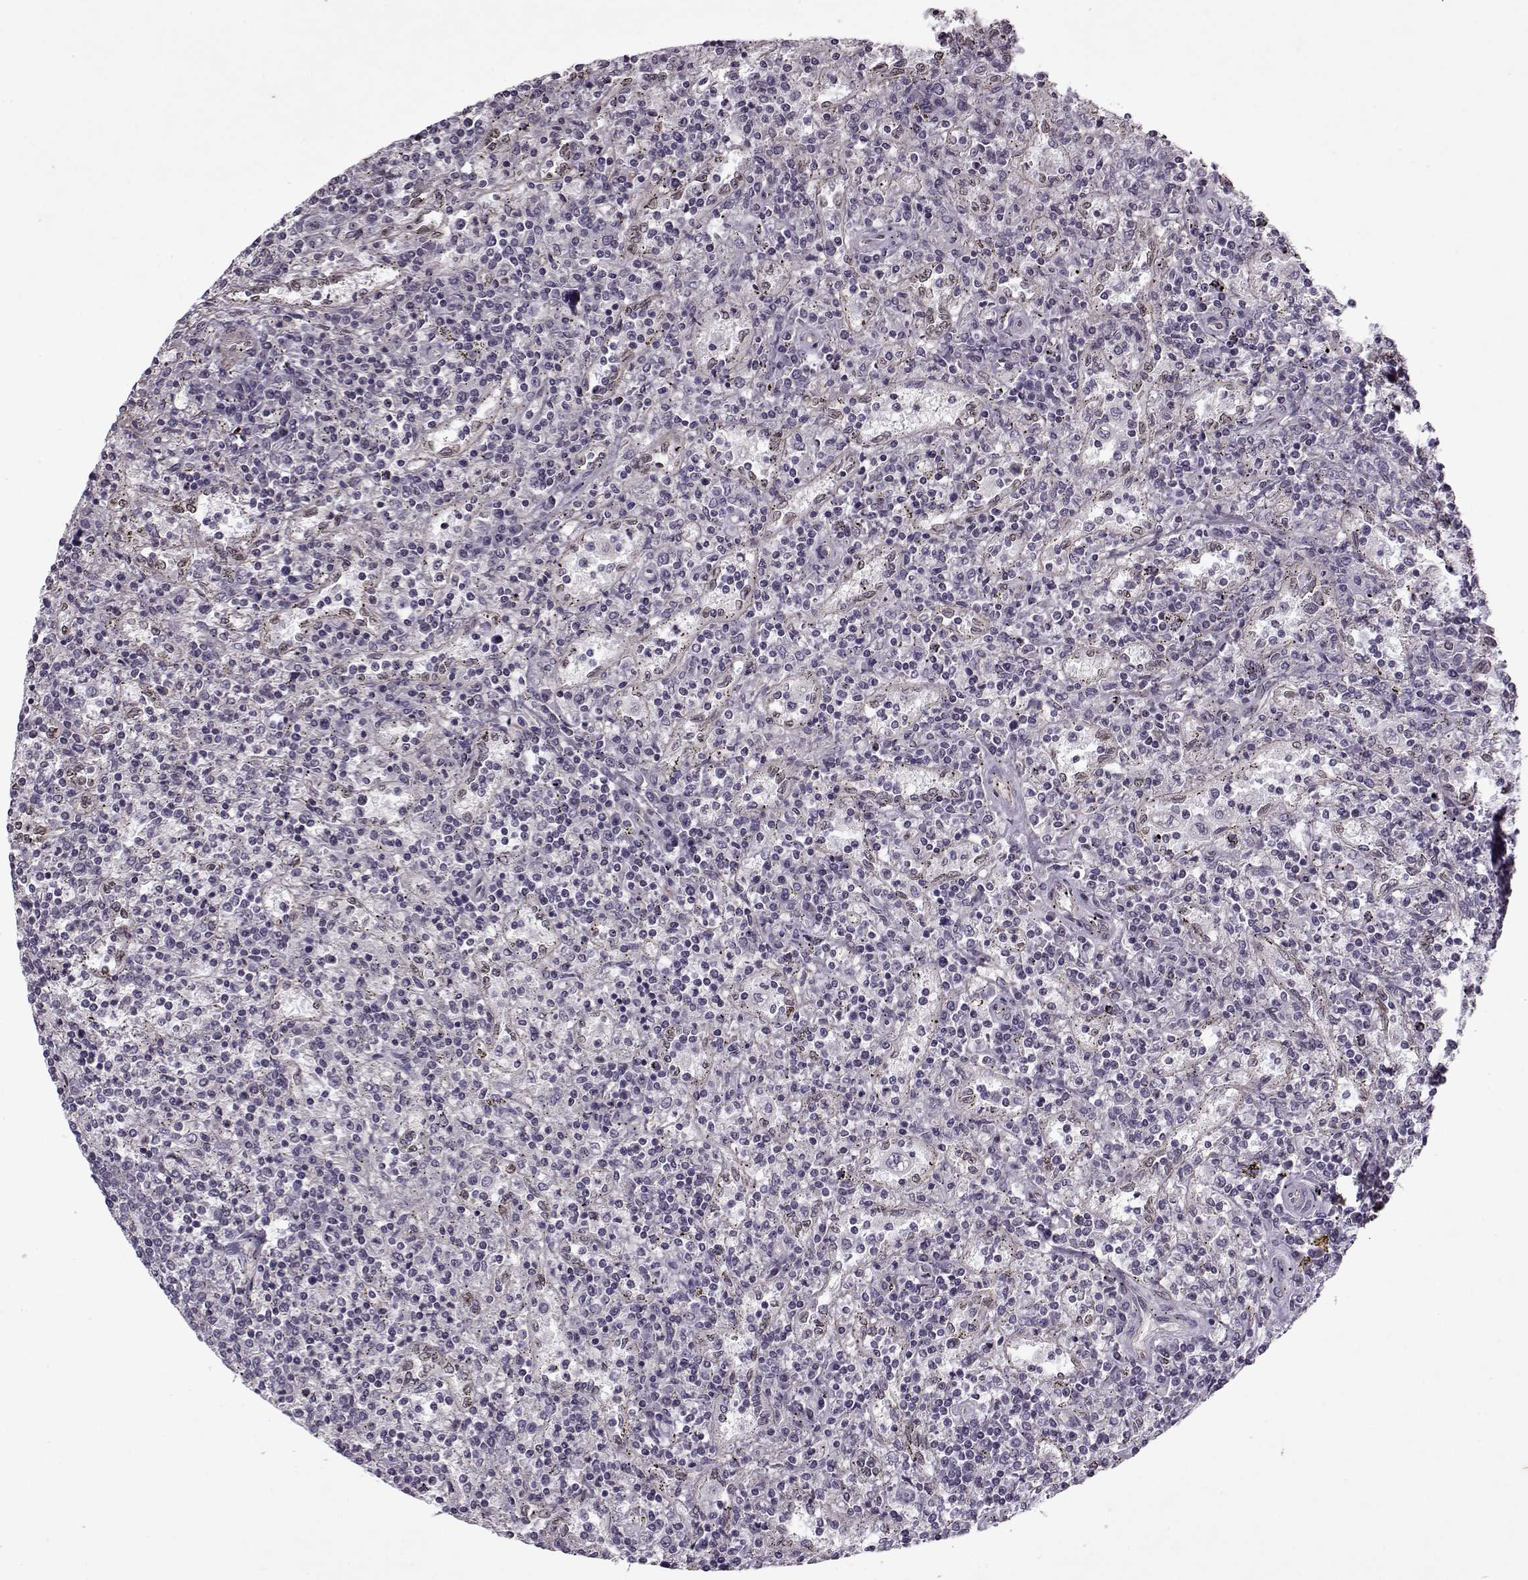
{"staining": {"intensity": "negative", "quantity": "none", "location": "none"}, "tissue": "lymphoma", "cell_type": "Tumor cells", "image_type": "cancer", "snomed": [{"axis": "morphology", "description": "Malignant lymphoma, non-Hodgkin's type, Low grade"}, {"axis": "topography", "description": "Spleen"}], "caption": "Photomicrograph shows no significant protein staining in tumor cells of low-grade malignant lymphoma, non-Hodgkin's type.", "gene": "KRT9", "patient": {"sex": "male", "age": 62}}